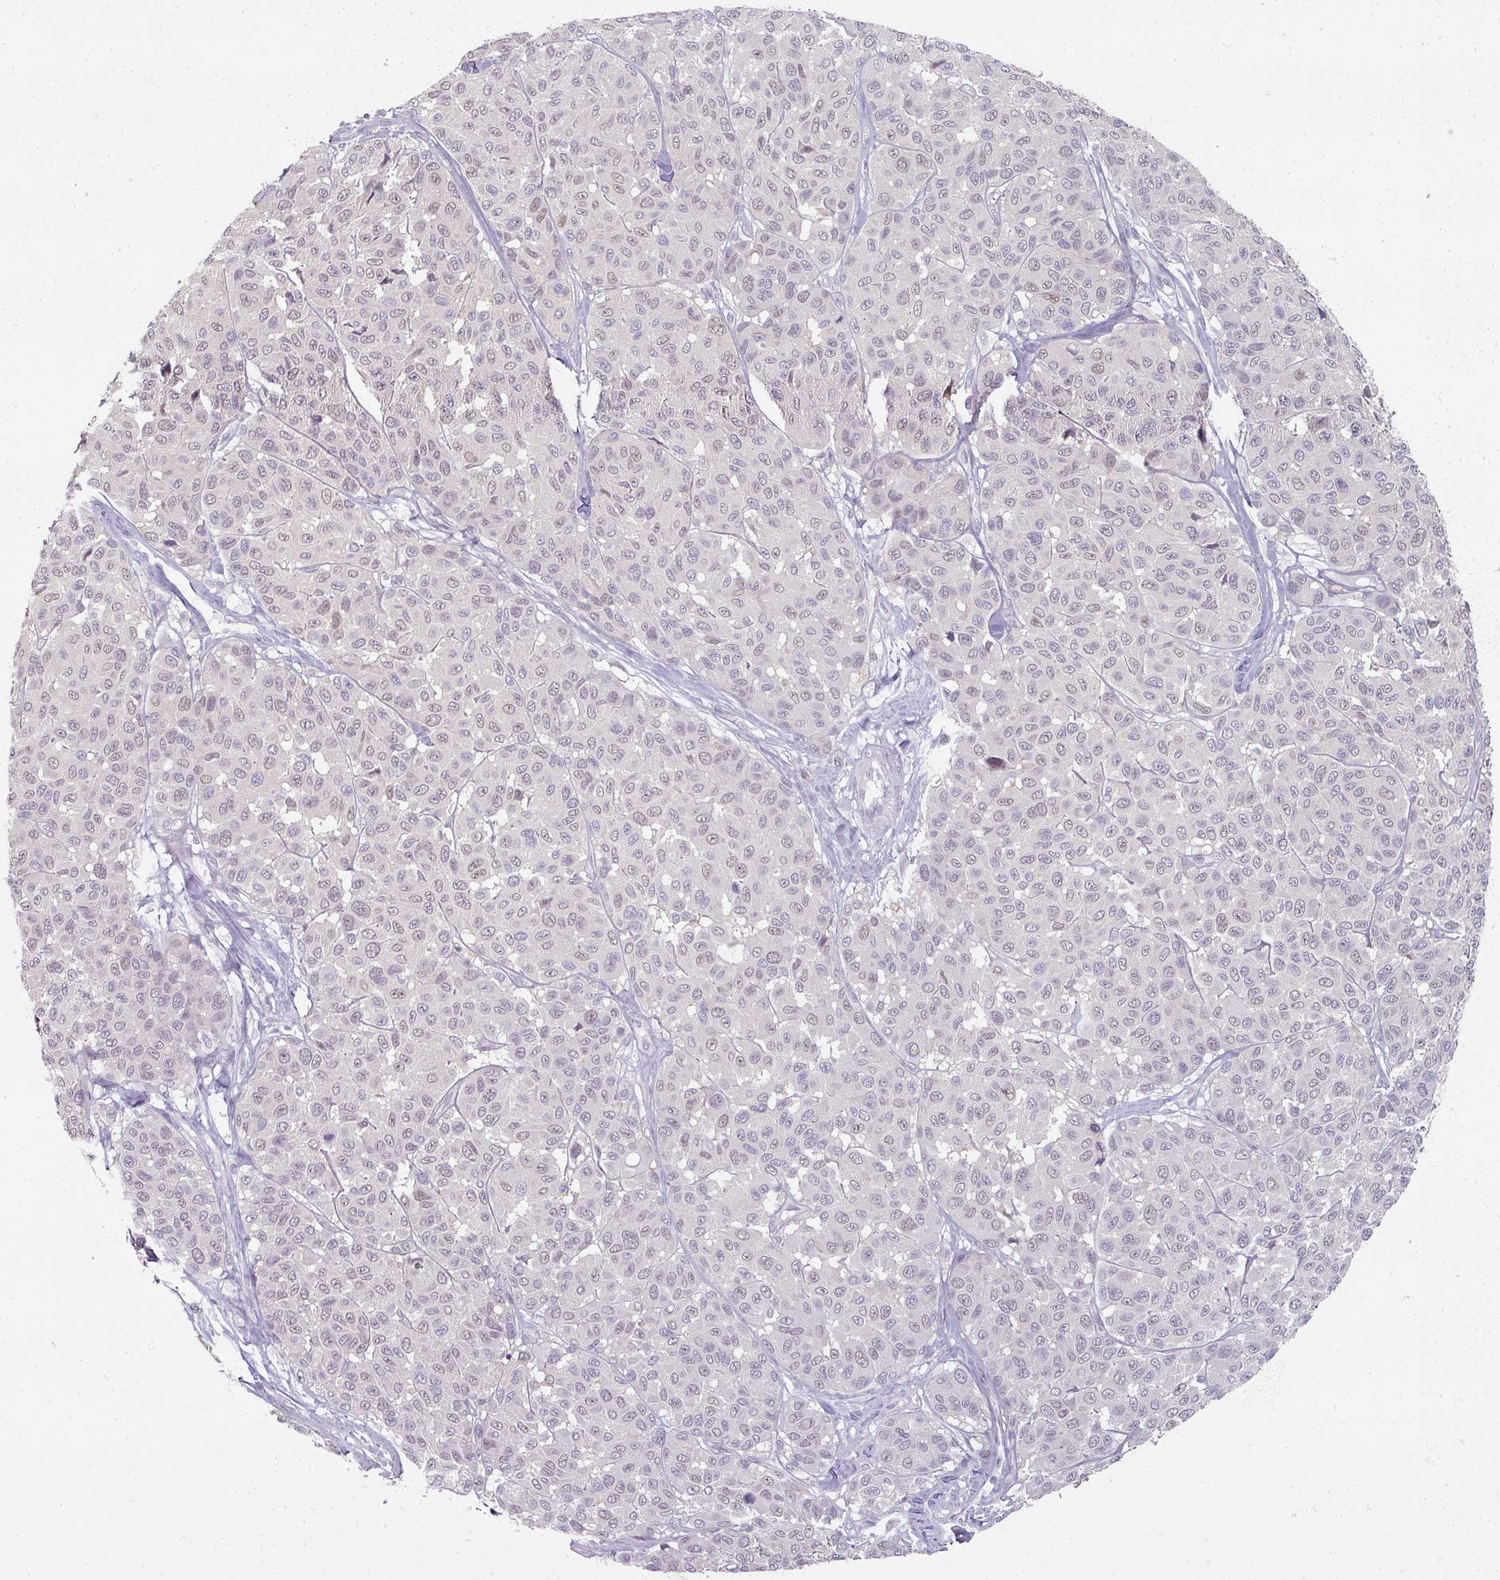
{"staining": {"intensity": "weak", "quantity": "25%-75%", "location": "nuclear"}, "tissue": "melanoma", "cell_type": "Tumor cells", "image_type": "cancer", "snomed": [{"axis": "morphology", "description": "Malignant melanoma, NOS"}, {"axis": "topography", "description": "Skin"}], "caption": "The histopathology image demonstrates immunohistochemical staining of malignant melanoma. There is weak nuclear positivity is present in approximately 25%-75% of tumor cells.", "gene": "MYMK", "patient": {"sex": "female", "age": 66}}